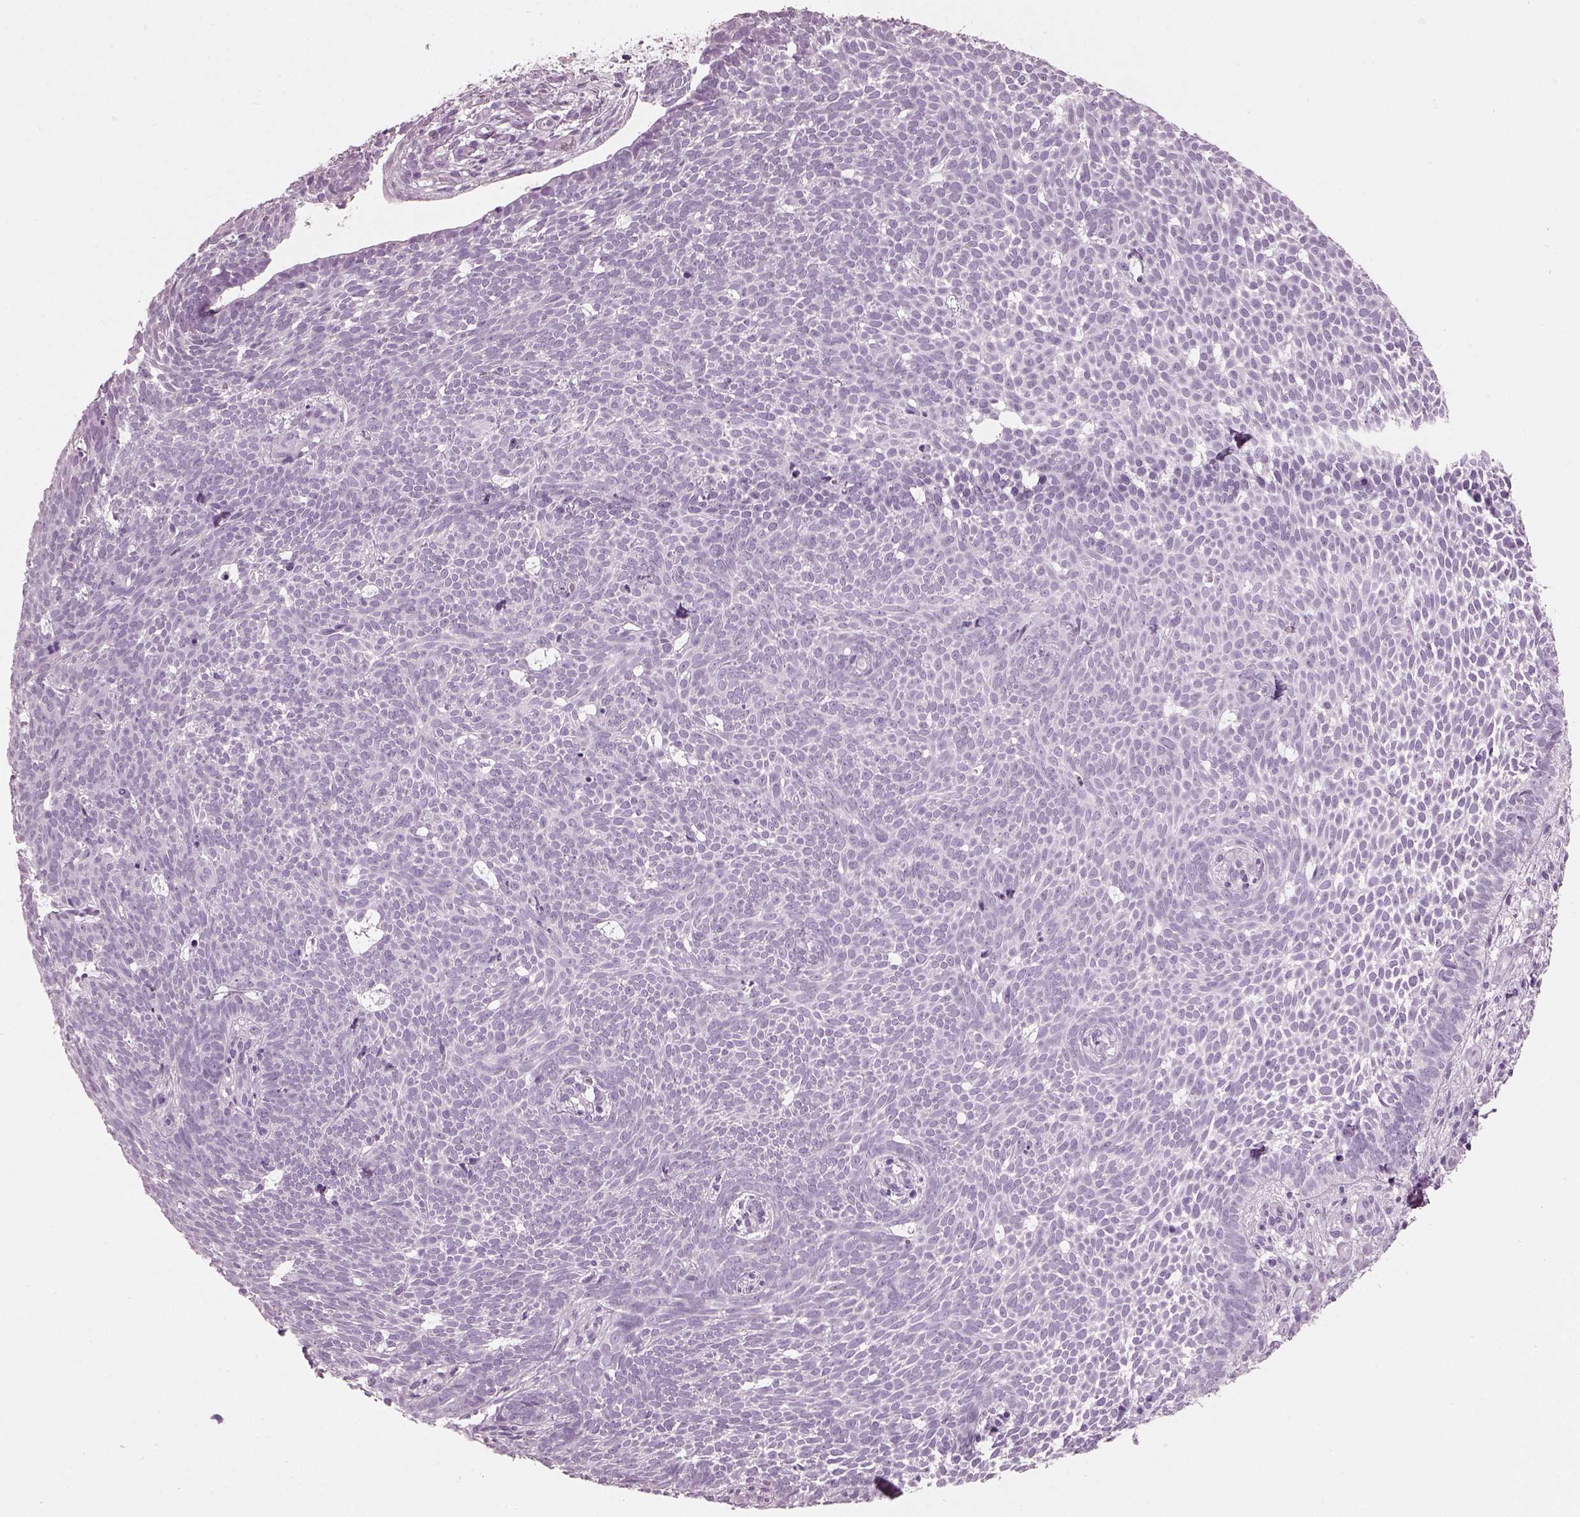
{"staining": {"intensity": "negative", "quantity": "none", "location": "none"}, "tissue": "skin cancer", "cell_type": "Tumor cells", "image_type": "cancer", "snomed": [{"axis": "morphology", "description": "Basal cell carcinoma"}, {"axis": "topography", "description": "Skin"}], "caption": "This is a image of IHC staining of skin cancer, which shows no expression in tumor cells.", "gene": "HYDIN", "patient": {"sex": "male", "age": 59}}